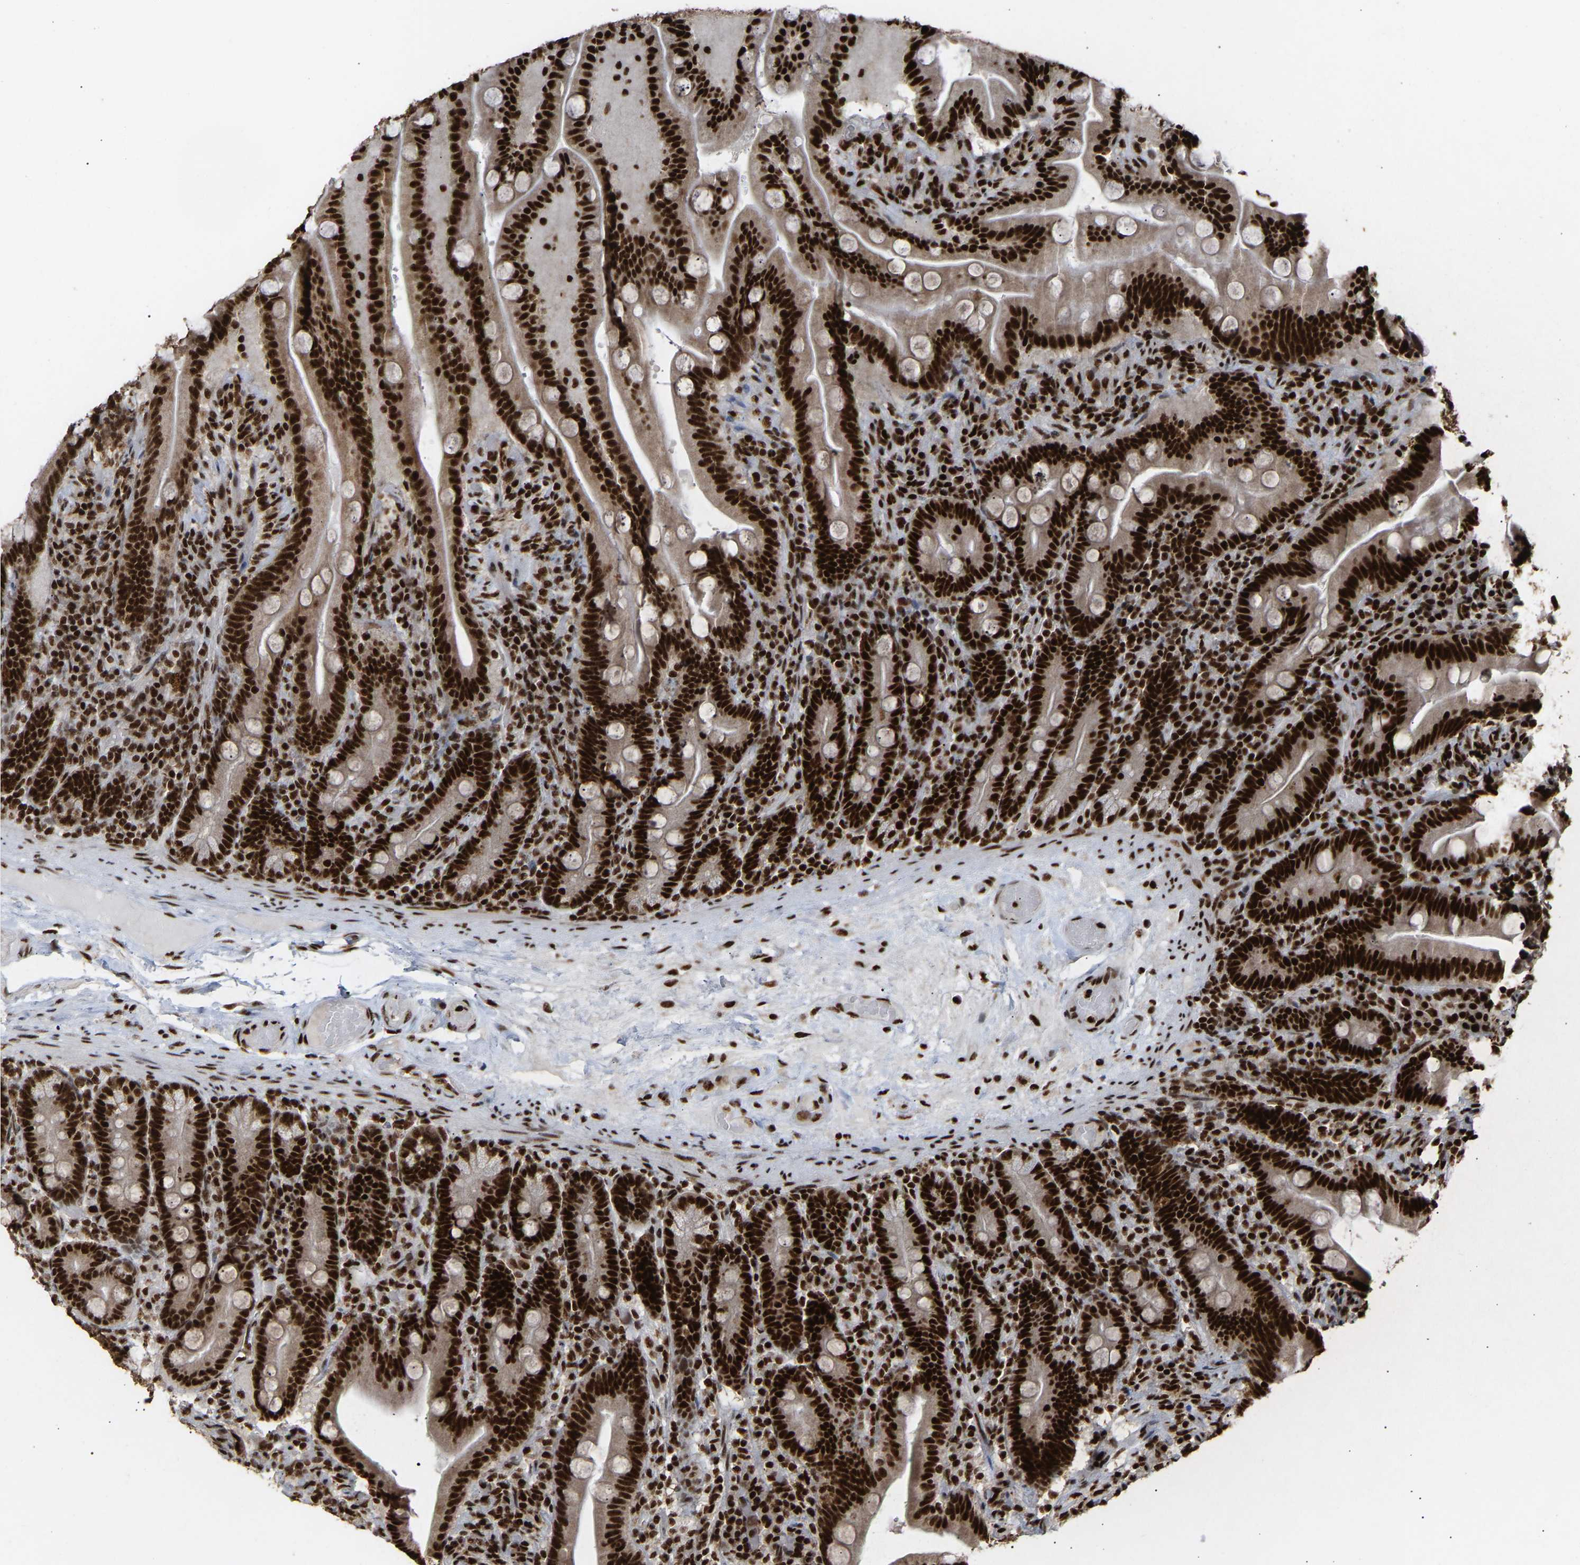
{"staining": {"intensity": "strong", "quantity": ">75%", "location": "cytoplasmic/membranous,nuclear"}, "tissue": "duodenum", "cell_type": "Glandular cells", "image_type": "normal", "snomed": [{"axis": "morphology", "description": "Normal tissue, NOS"}, {"axis": "topography", "description": "Duodenum"}], "caption": "DAB immunohistochemical staining of normal duodenum shows strong cytoplasmic/membranous,nuclear protein positivity in about >75% of glandular cells. (Brightfield microscopy of DAB IHC at high magnification).", "gene": "ALYREF", "patient": {"sex": "male", "age": 54}}